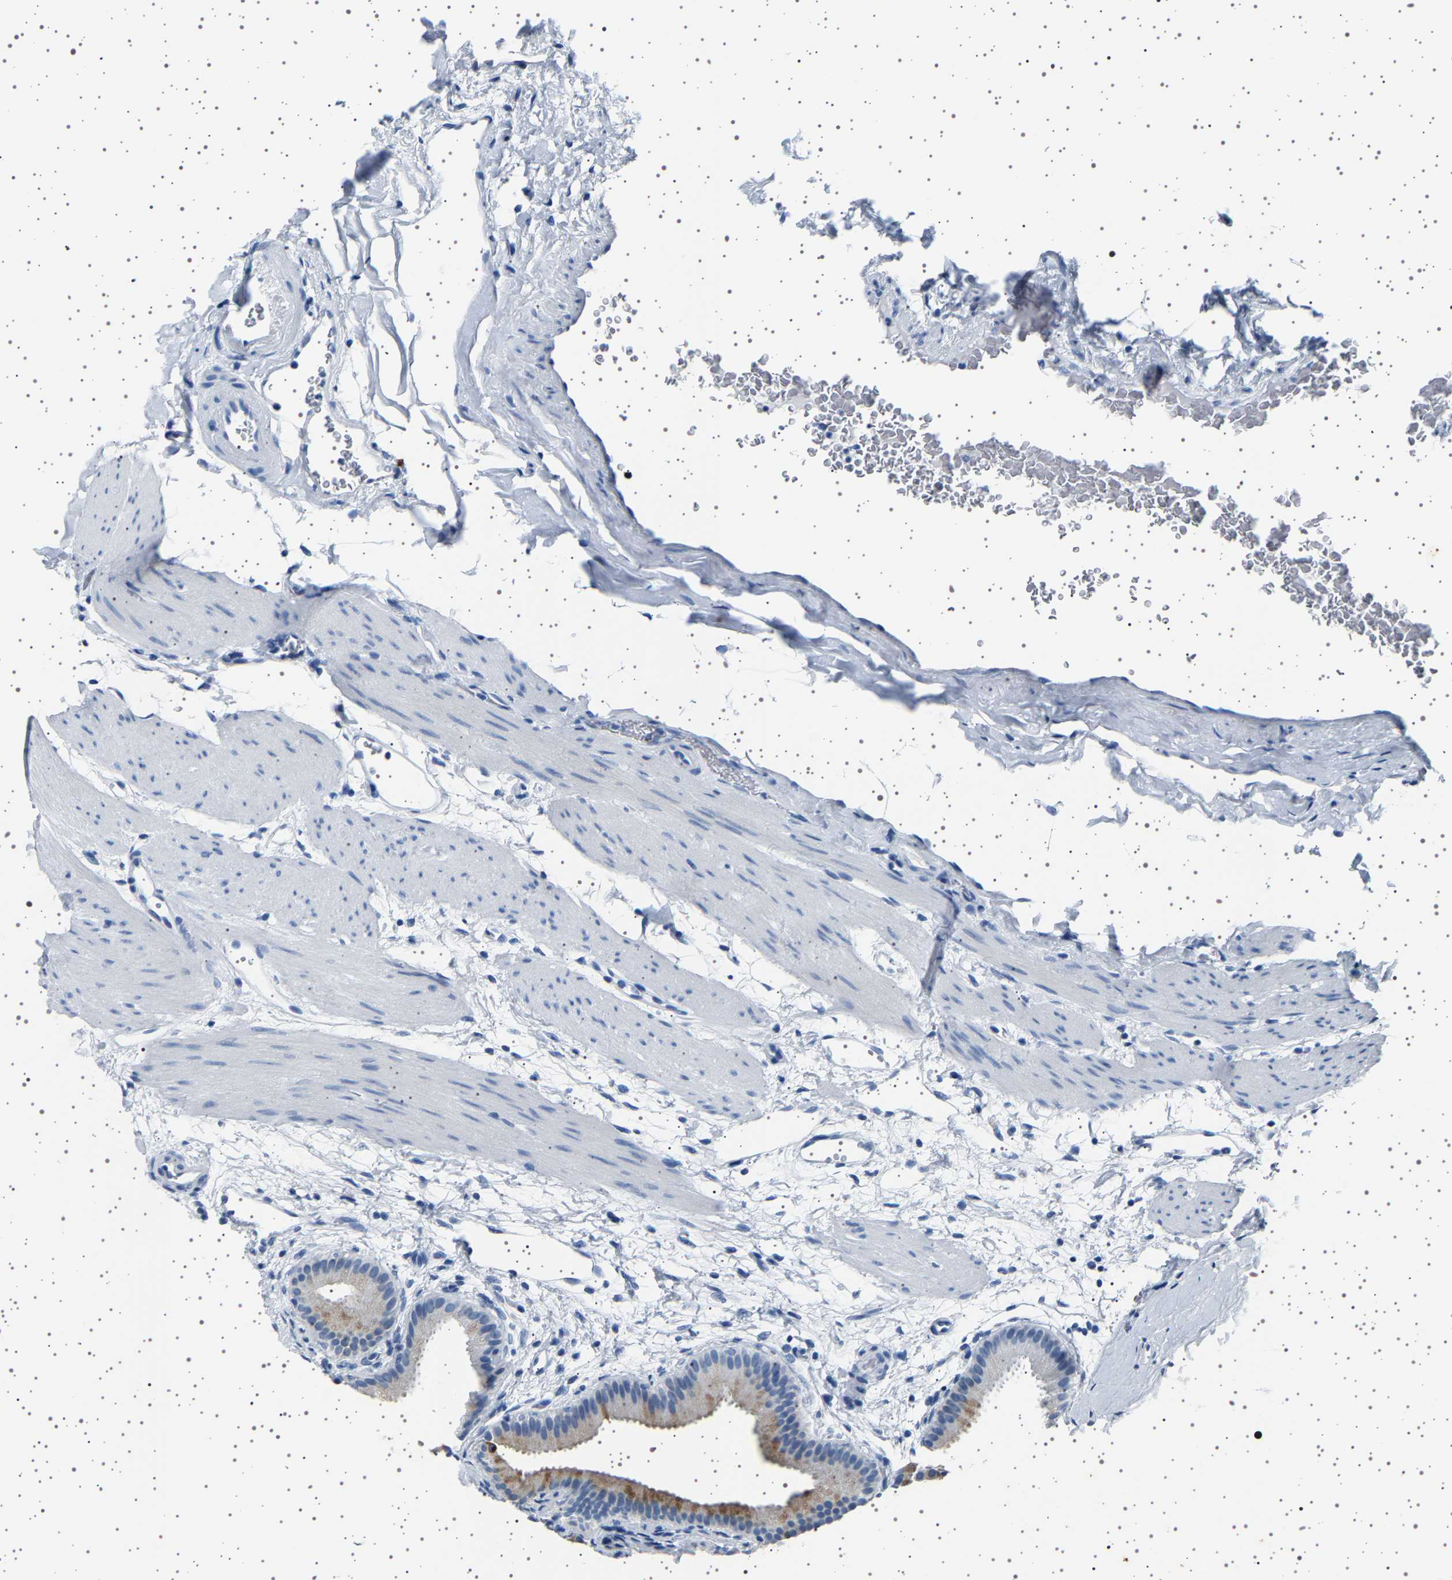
{"staining": {"intensity": "weak", "quantity": ">75%", "location": "none"}, "tissue": "gallbladder", "cell_type": "Glandular cells", "image_type": "normal", "snomed": [{"axis": "morphology", "description": "Normal tissue, NOS"}, {"axis": "topography", "description": "Gallbladder"}], "caption": "DAB immunohistochemical staining of benign gallbladder exhibits weak None protein positivity in approximately >75% of glandular cells.", "gene": "TFF3", "patient": {"sex": "female", "age": 64}}